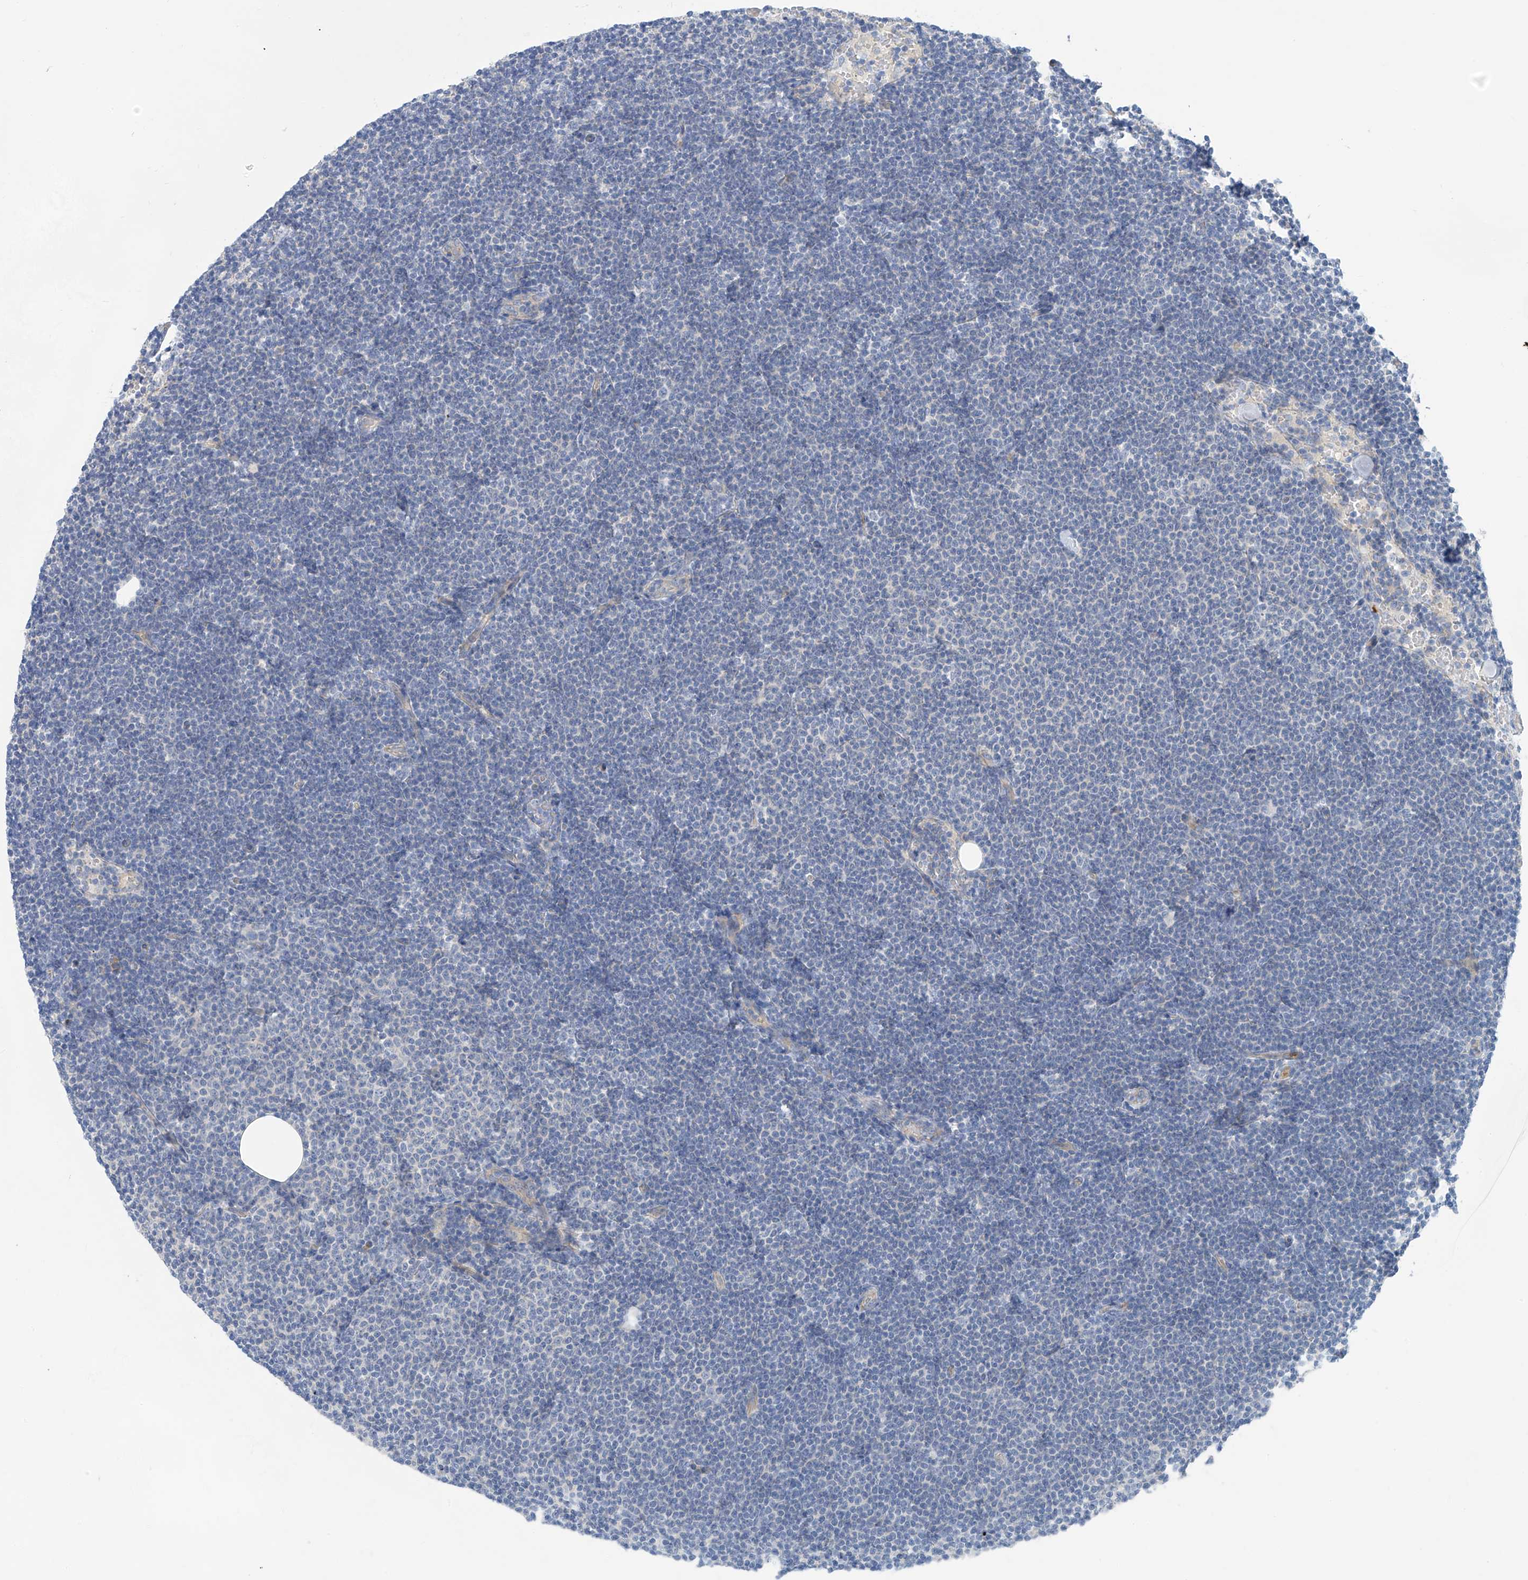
{"staining": {"intensity": "negative", "quantity": "none", "location": "none"}, "tissue": "lymphoma", "cell_type": "Tumor cells", "image_type": "cancer", "snomed": [{"axis": "morphology", "description": "Malignant lymphoma, non-Hodgkin's type, Low grade"}, {"axis": "topography", "description": "Lymph node"}], "caption": "Micrograph shows no protein staining in tumor cells of lymphoma tissue.", "gene": "PIK3C2B", "patient": {"sex": "female", "age": 53}}